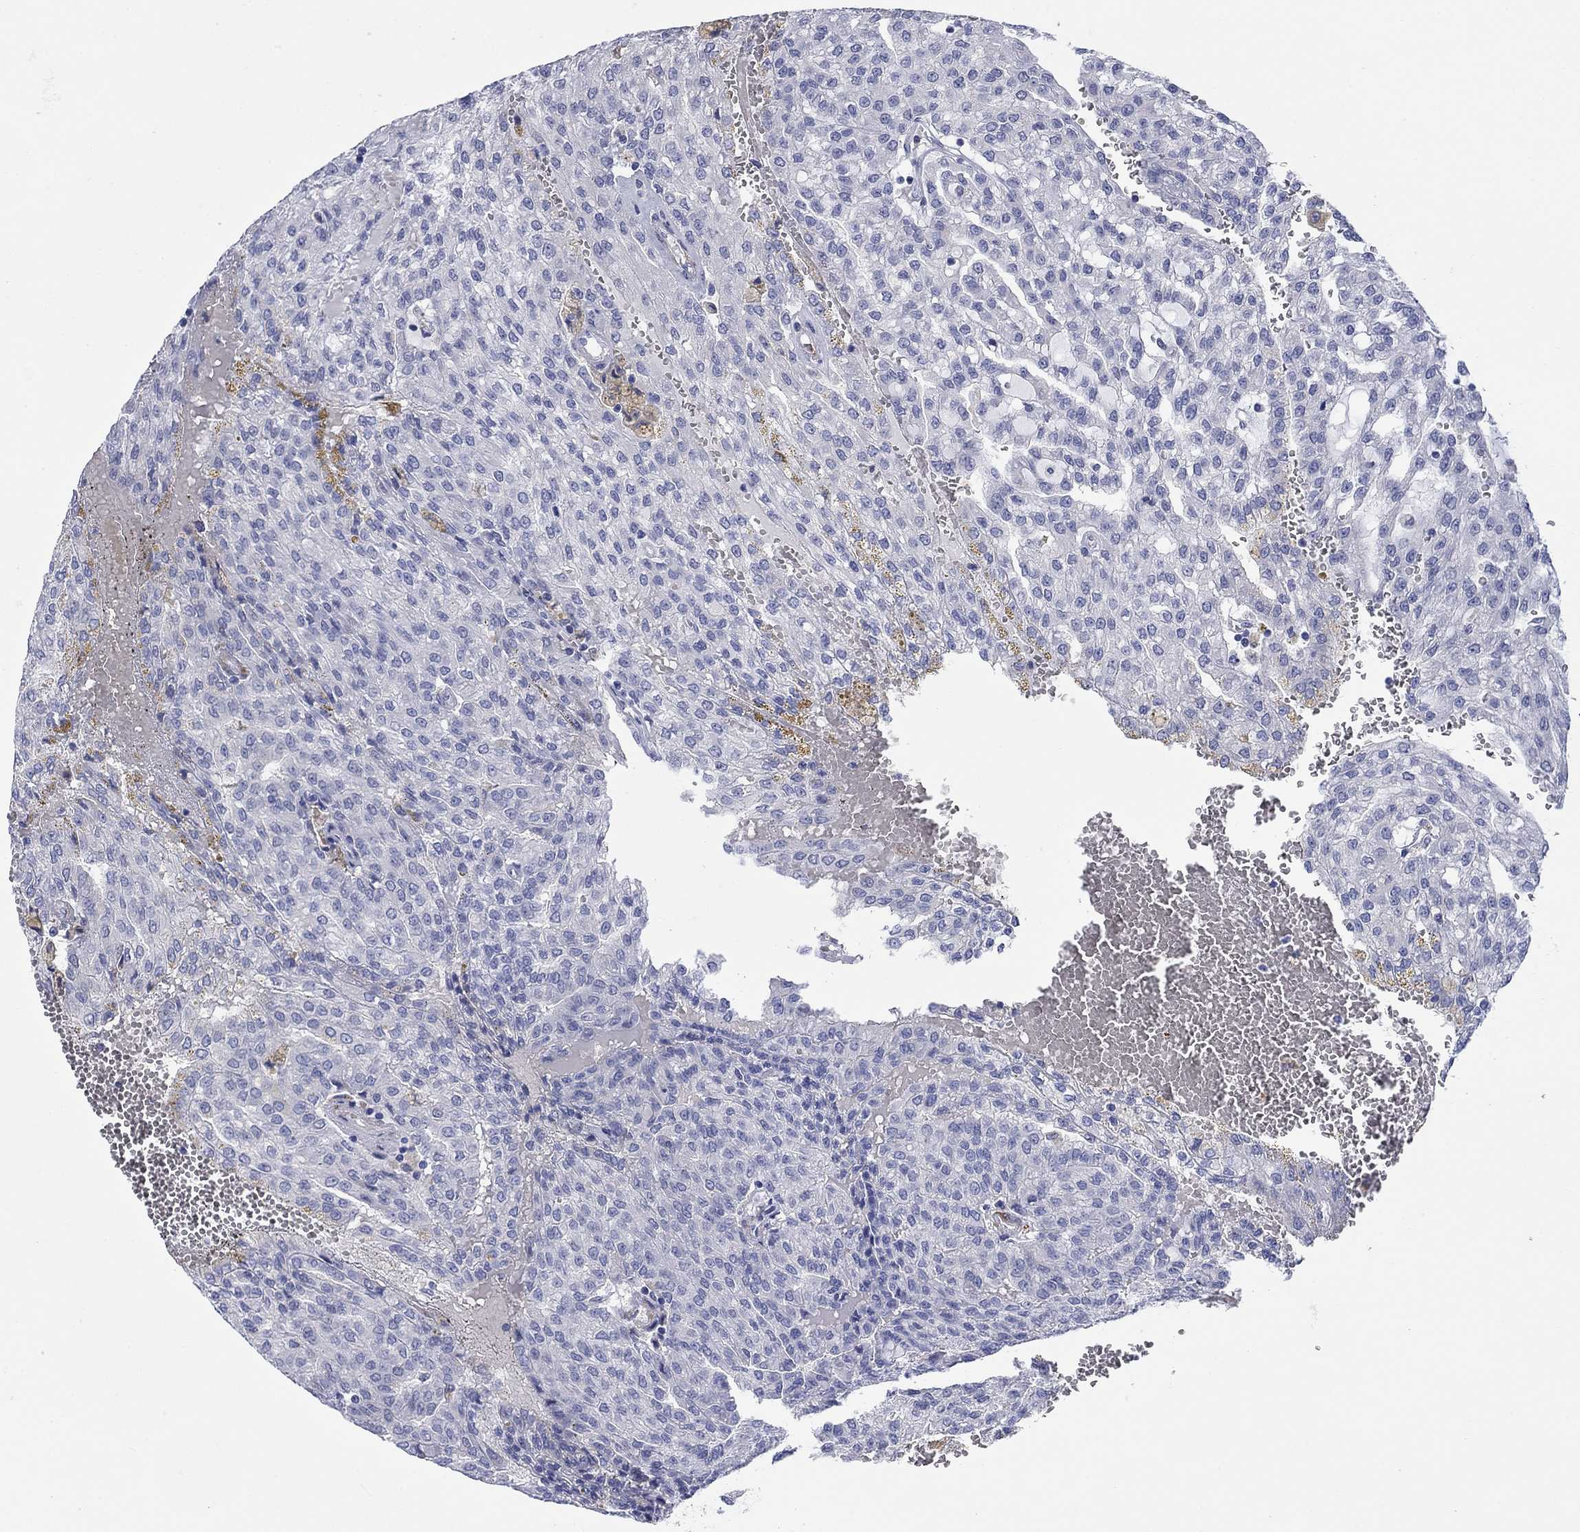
{"staining": {"intensity": "negative", "quantity": "none", "location": "none"}, "tissue": "renal cancer", "cell_type": "Tumor cells", "image_type": "cancer", "snomed": [{"axis": "morphology", "description": "Adenocarcinoma, NOS"}, {"axis": "topography", "description": "Kidney"}], "caption": "This is an immunohistochemistry (IHC) photomicrograph of renal cancer (adenocarcinoma). There is no staining in tumor cells.", "gene": "PTPRZ1", "patient": {"sex": "male", "age": 63}}